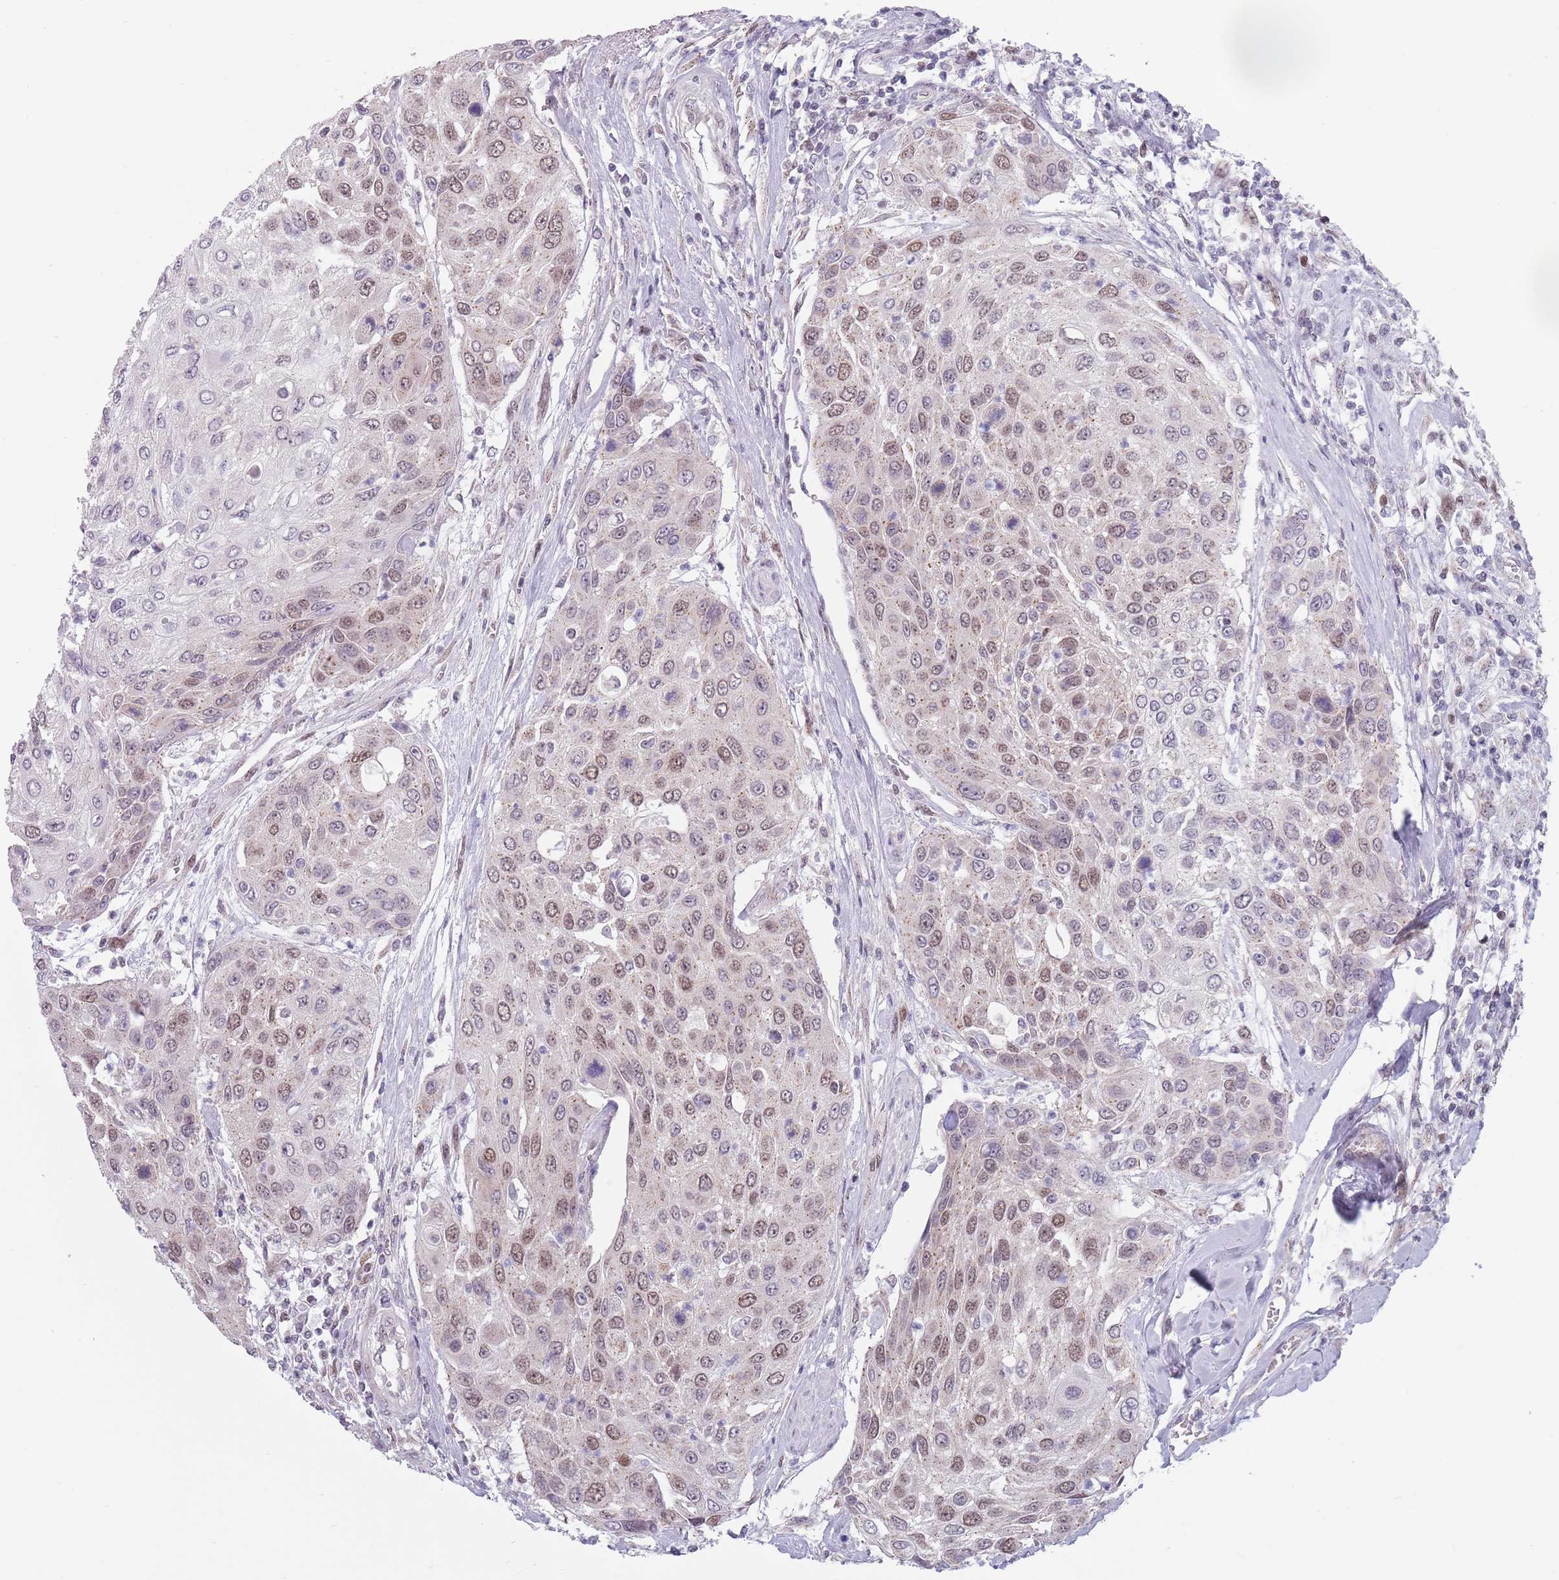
{"staining": {"intensity": "weak", "quantity": ">75%", "location": "nuclear"}, "tissue": "urothelial cancer", "cell_type": "Tumor cells", "image_type": "cancer", "snomed": [{"axis": "morphology", "description": "Urothelial carcinoma, High grade"}, {"axis": "topography", "description": "Urinary bladder"}], "caption": "Immunohistochemical staining of urothelial carcinoma (high-grade) shows low levels of weak nuclear positivity in about >75% of tumor cells.", "gene": "ZKSCAN2", "patient": {"sex": "female", "age": 79}}